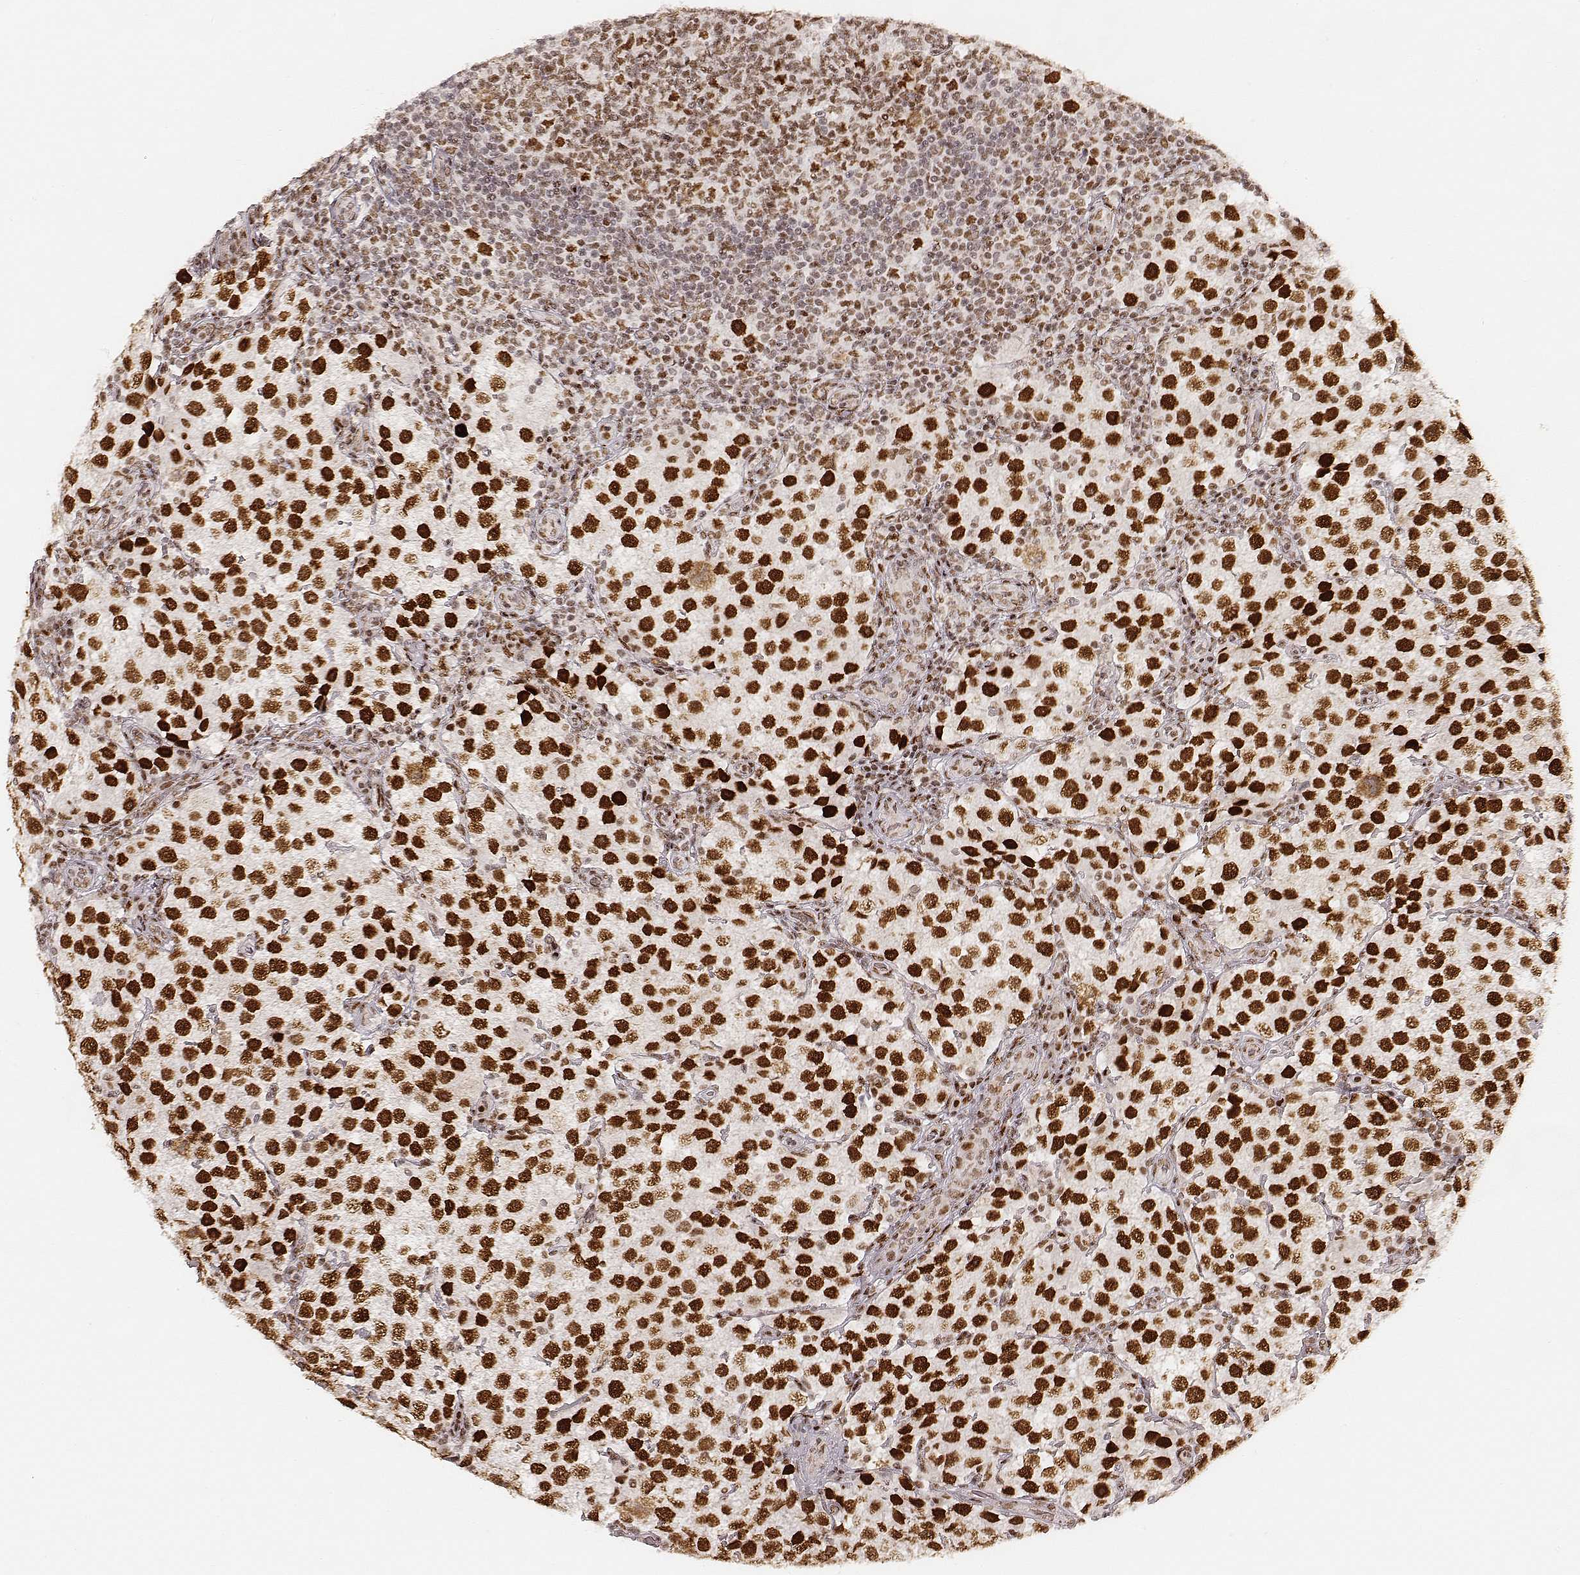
{"staining": {"intensity": "strong", "quantity": ">75%", "location": "nuclear"}, "tissue": "testis cancer", "cell_type": "Tumor cells", "image_type": "cancer", "snomed": [{"axis": "morphology", "description": "Seminoma, NOS"}, {"axis": "topography", "description": "Testis"}], "caption": "Strong nuclear expression is seen in approximately >75% of tumor cells in testis cancer.", "gene": "HNRNPC", "patient": {"sex": "male", "age": 37}}